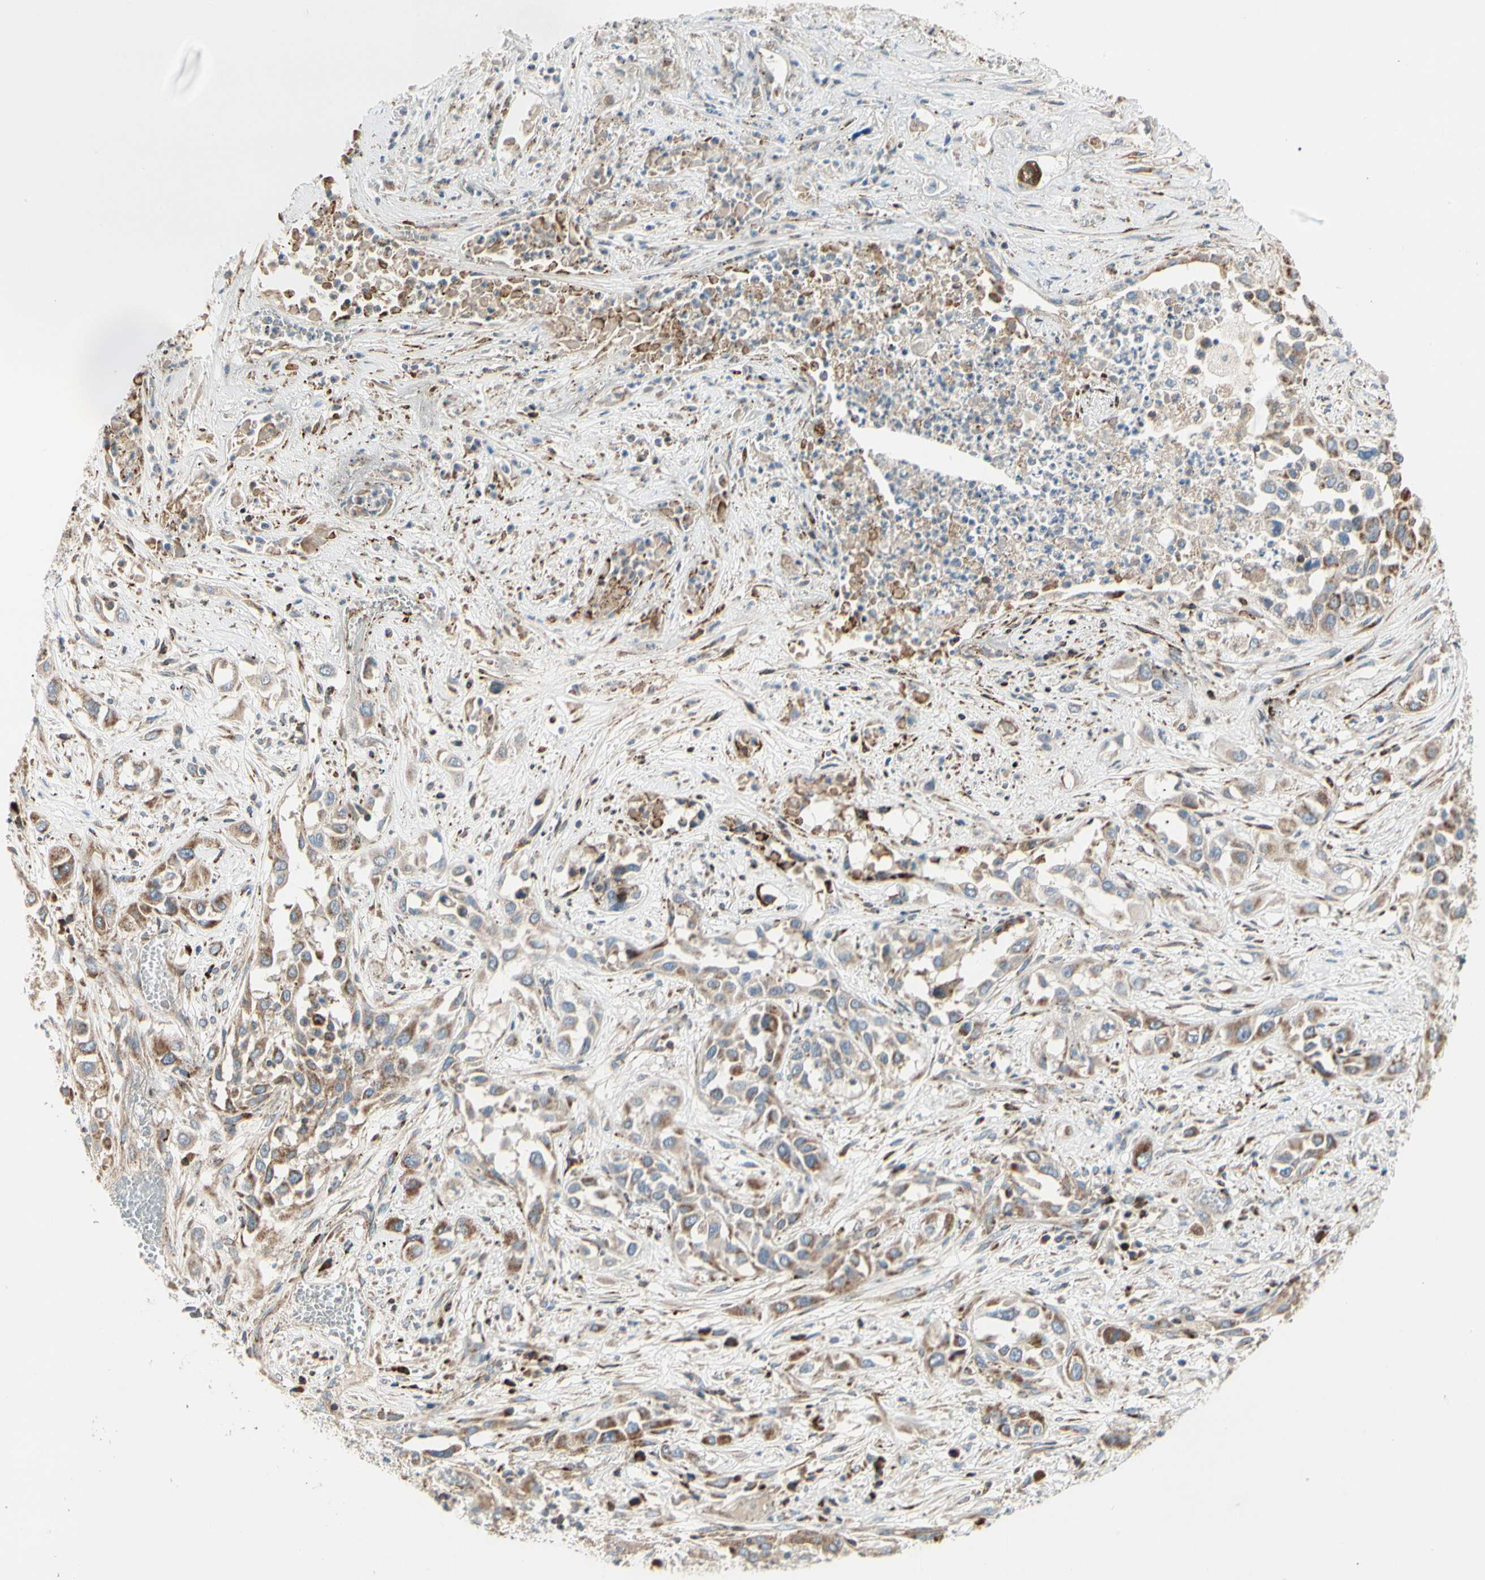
{"staining": {"intensity": "moderate", "quantity": ">75%", "location": "cytoplasmic/membranous"}, "tissue": "lung cancer", "cell_type": "Tumor cells", "image_type": "cancer", "snomed": [{"axis": "morphology", "description": "Squamous cell carcinoma, NOS"}, {"axis": "topography", "description": "Lung"}], "caption": "Immunohistochemistry (IHC) histopathology image of neoplastic tissue: human lung cancer stained using IHC shows medium levels of moderate protein expression localized specifically in the cytoplasmic/membranous of tumor cells, appearing as a cytoplasmic/membranous brown color.", "gene": "MRPL9", "patient": {"sex": "male", "age": 71}}